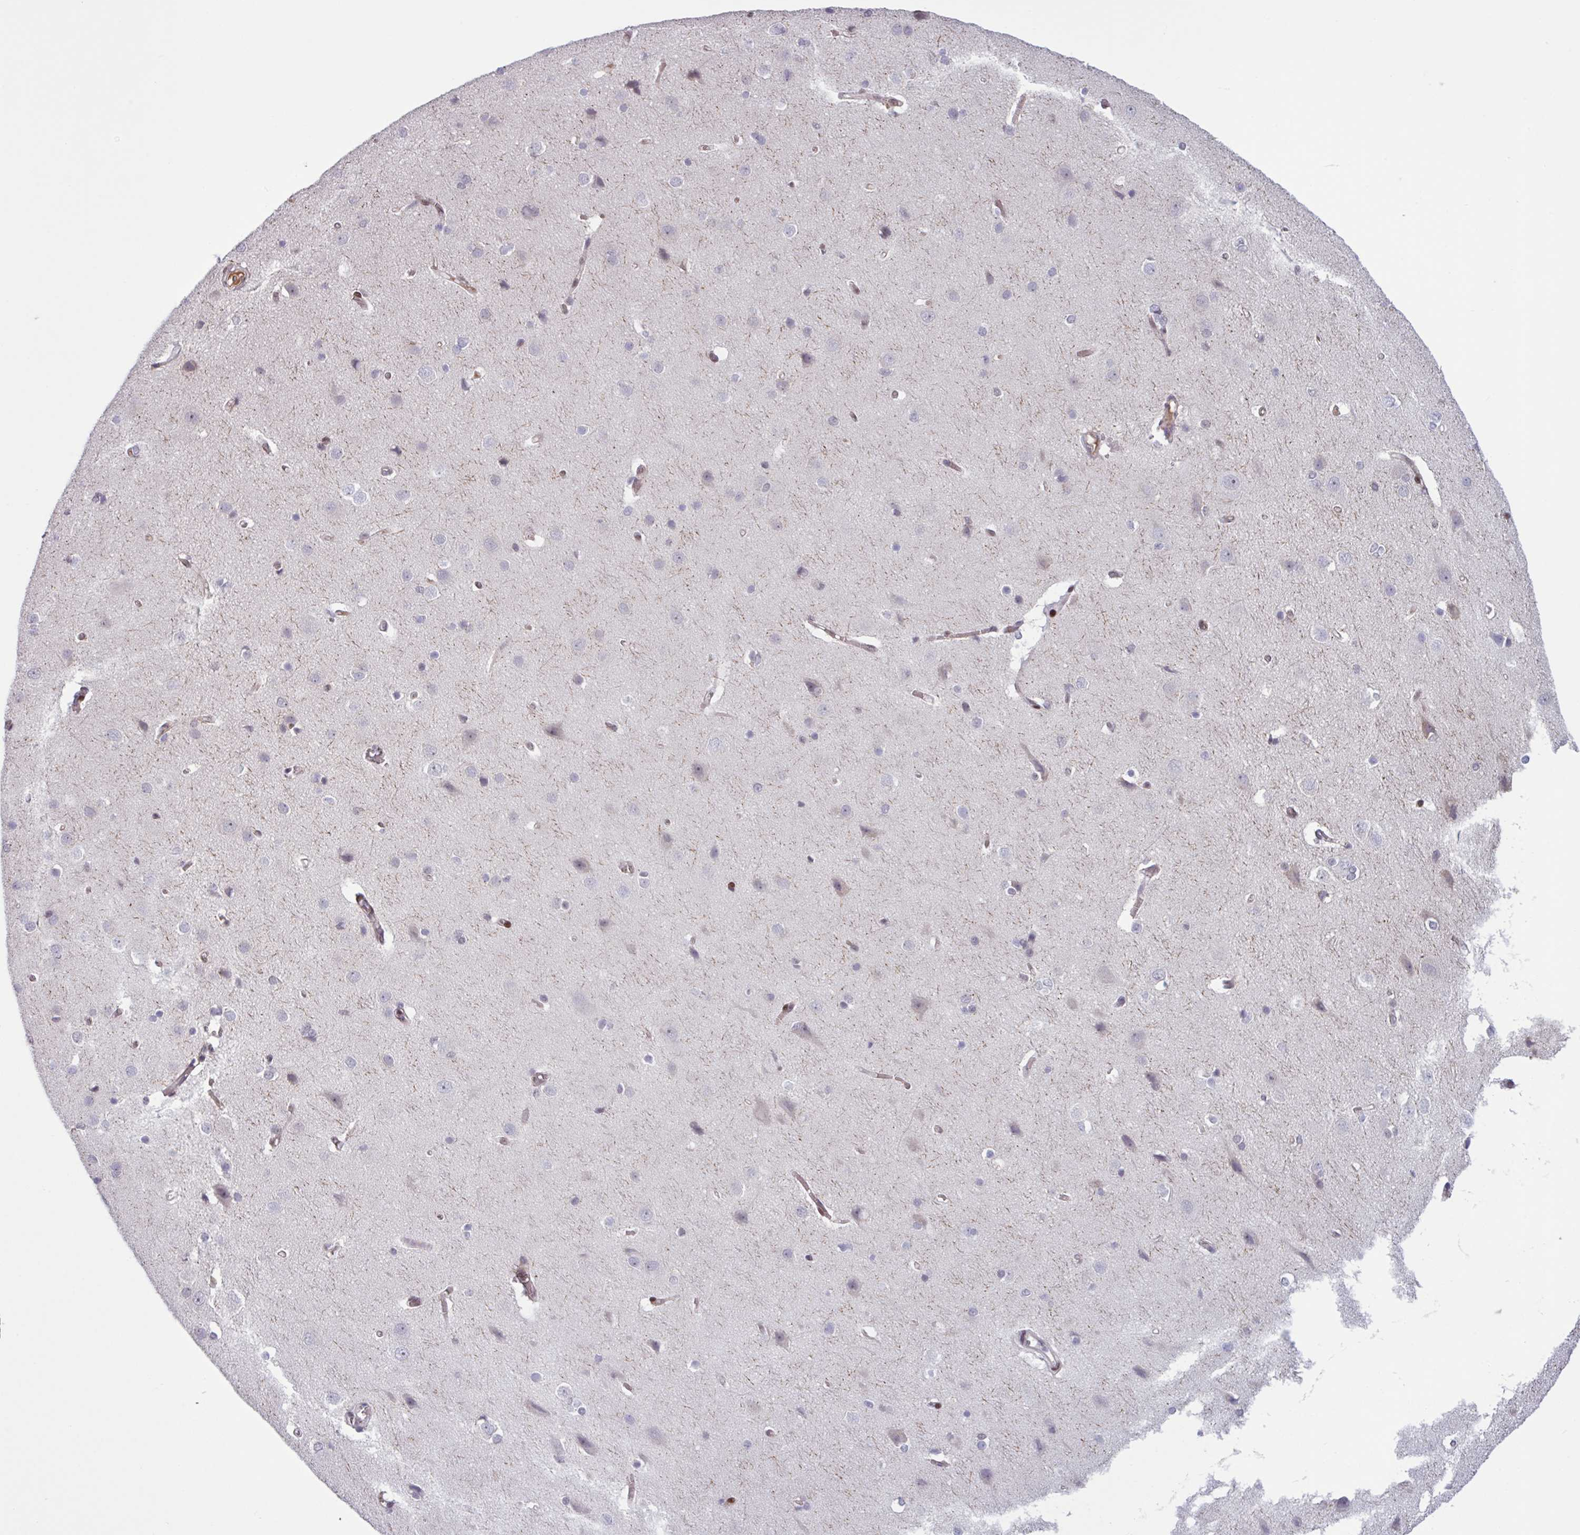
{"staining": {"intensity": "moderate", "quantity": "25%-75%", "location": "nuclear"}, "tissue": "cerebral cortex", "cell_type": "Endothelial cells", "image_type": "normal", "snomed": [{"axis": "morphology", "description": "Normal tissue, NOS"}, {"axis": "topography", "description": "Cerebral cortex"}], "caption": "Protein analysis of unremarkable cerebral cortex shows moderate nuclear staining in approximately 25%-75% of endothelial cells. (DAB (3,3'-diaminobenzidine) = brown stain, brightfield microscopy at high magnification).", "gene": "ZNF575", "patient": {"sex": "male", "age": 37}}